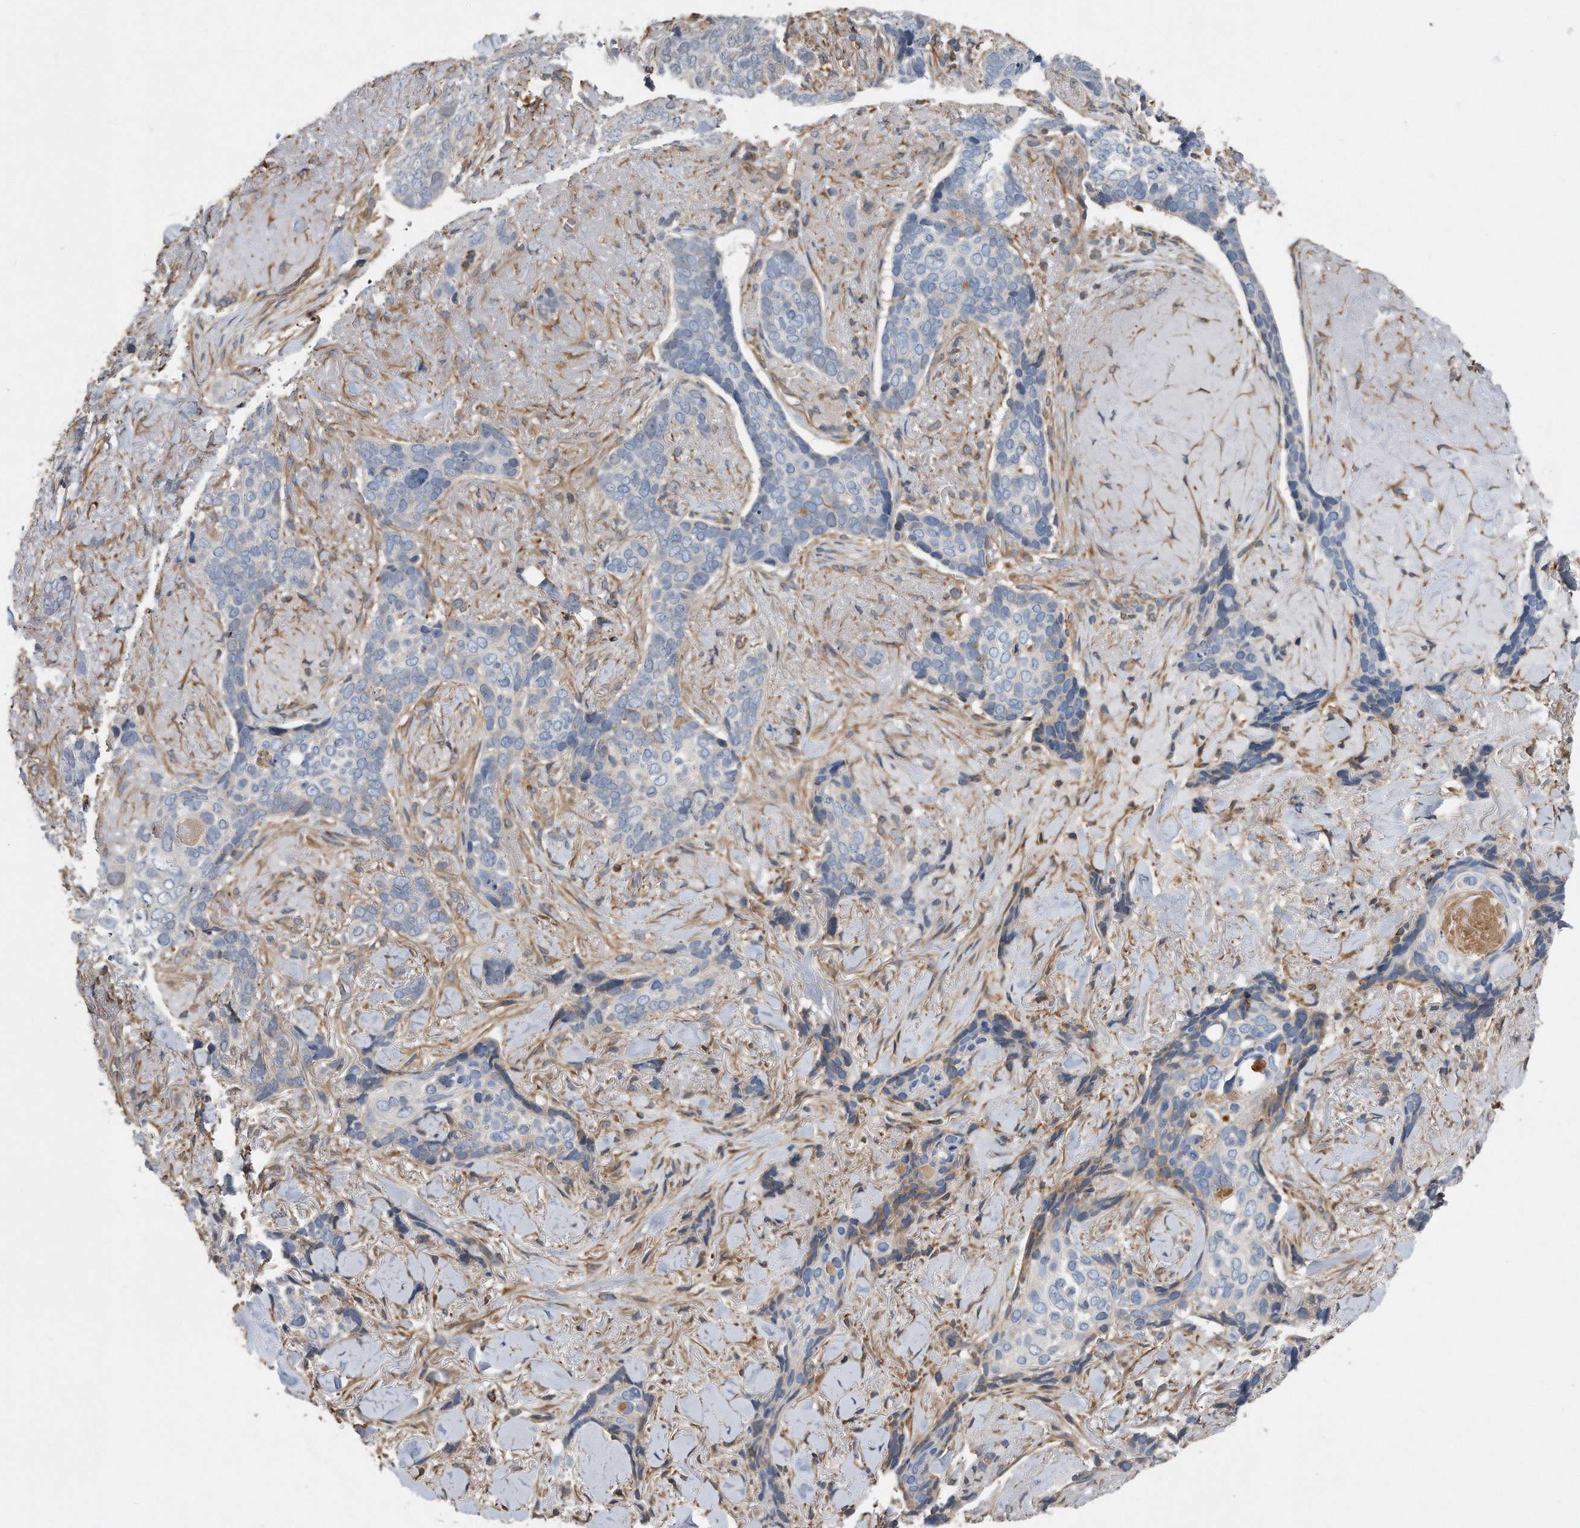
{"staining": {"intensity": "negative", "quantity": "none", "location": "none"}, "tissue": "skin cancer", "cell_type": "Tumor cells", "image_type": "cancer", "snomed": [{"axis": "morphology", "description": "Basal cell carcinoma"}, {"axis": "topography", "description": "Skin"}], "caption": "Immunohistochemical staining of skin basal cell carcinoma shows no significant expression in tumor cells.", "gene": "GPC1", "patient": {"sex": "female", "age": 82}}